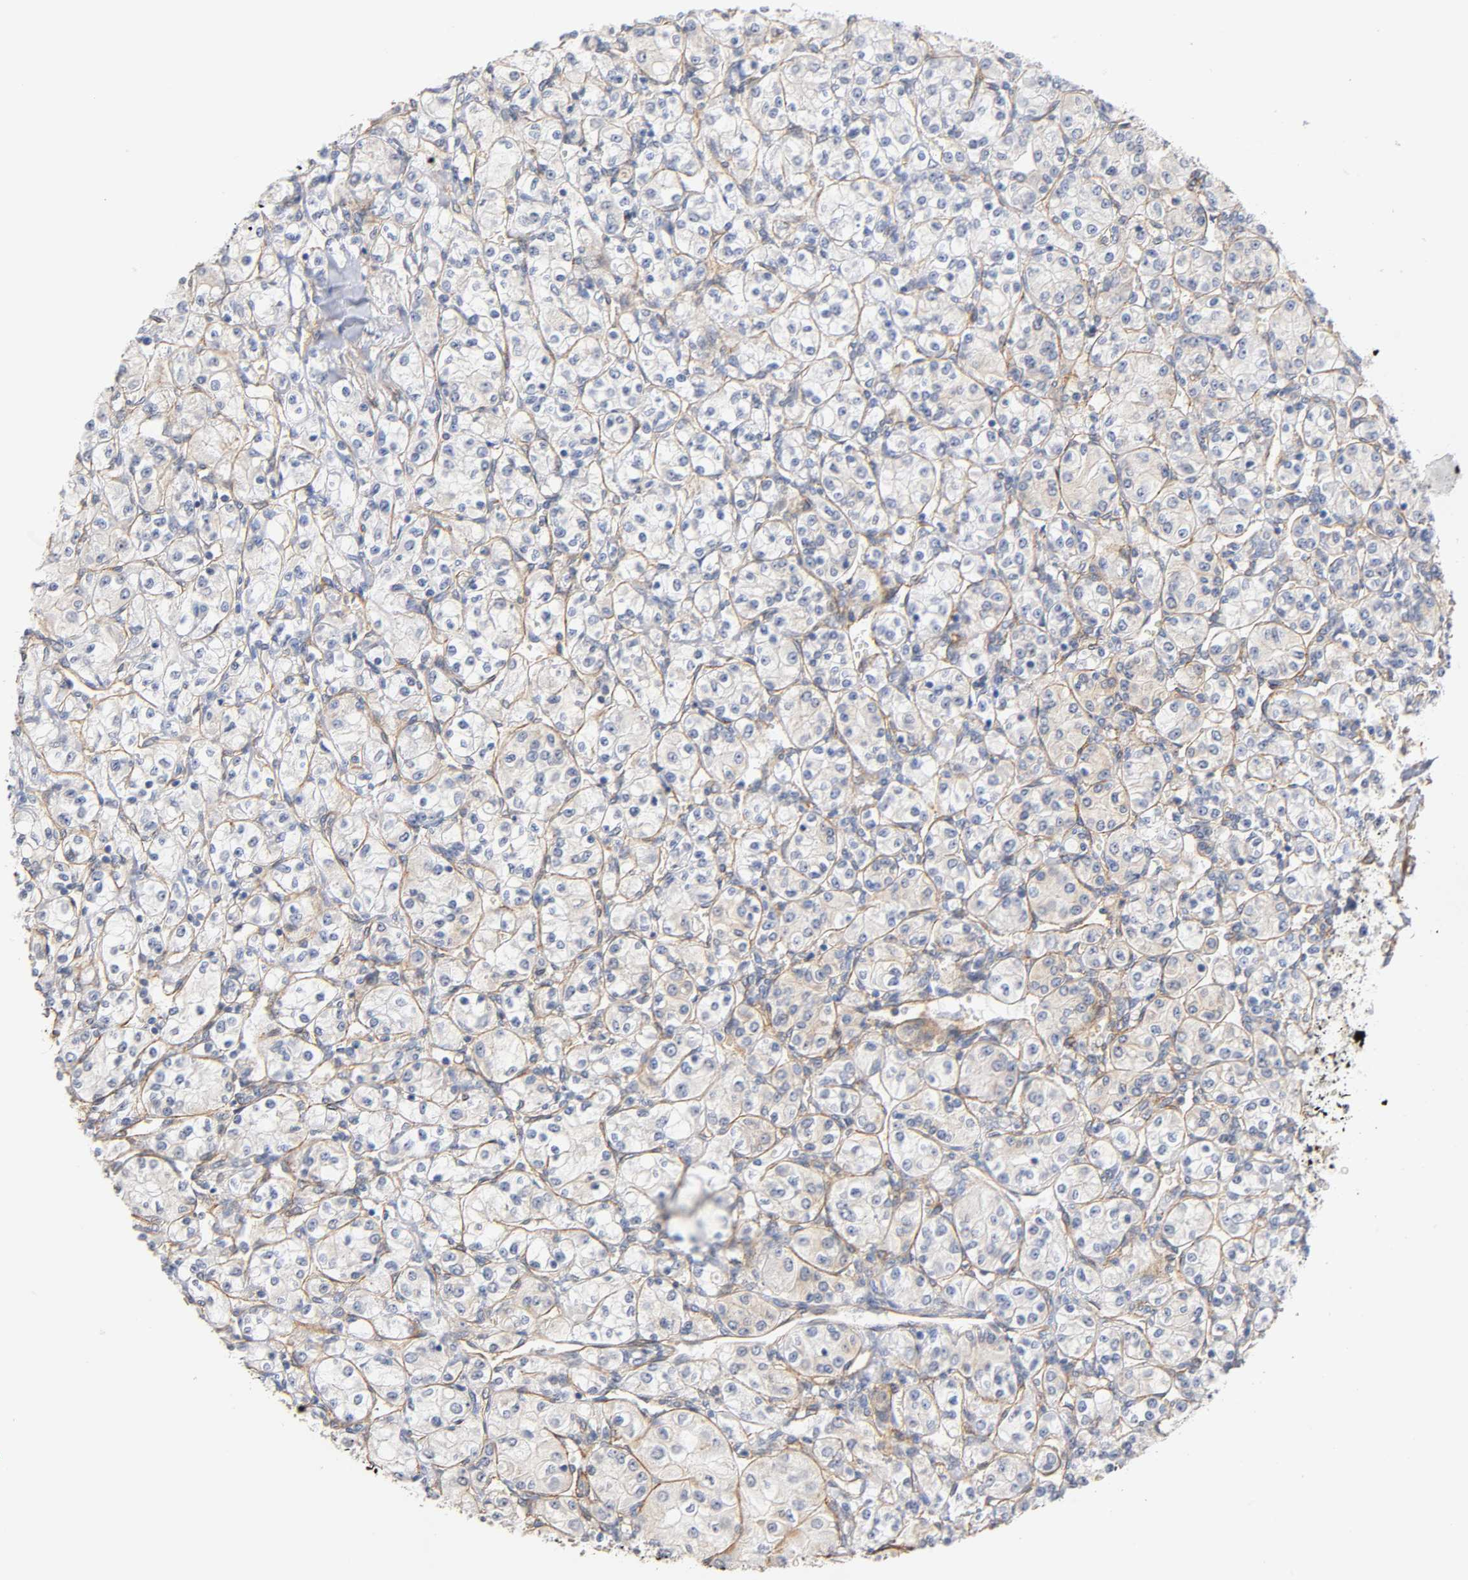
{"staining": {"intensity": "negative", "quantity": "none", "location": "none"}, "tissue": "renal cancer", "cell_type": "Tumor cells", "image_type": "cancer", "snomed": [{"axis": "morphology", "description": "Adenocarcinoma, NOS"}, {"axis": "topography", "description": "Kidney"}], "caption": "Immunohistochemistry photomicrograph of neoplastic tissue: human renal adenocarcinoma stained with DAB reveals no significant protein expression in tumor cells. (DAB immunohistochemistry visualized using brightfield microscopy, high magnification).", "gene": "SPTAN1", "patient": {"sex": "male", "age": 77}}